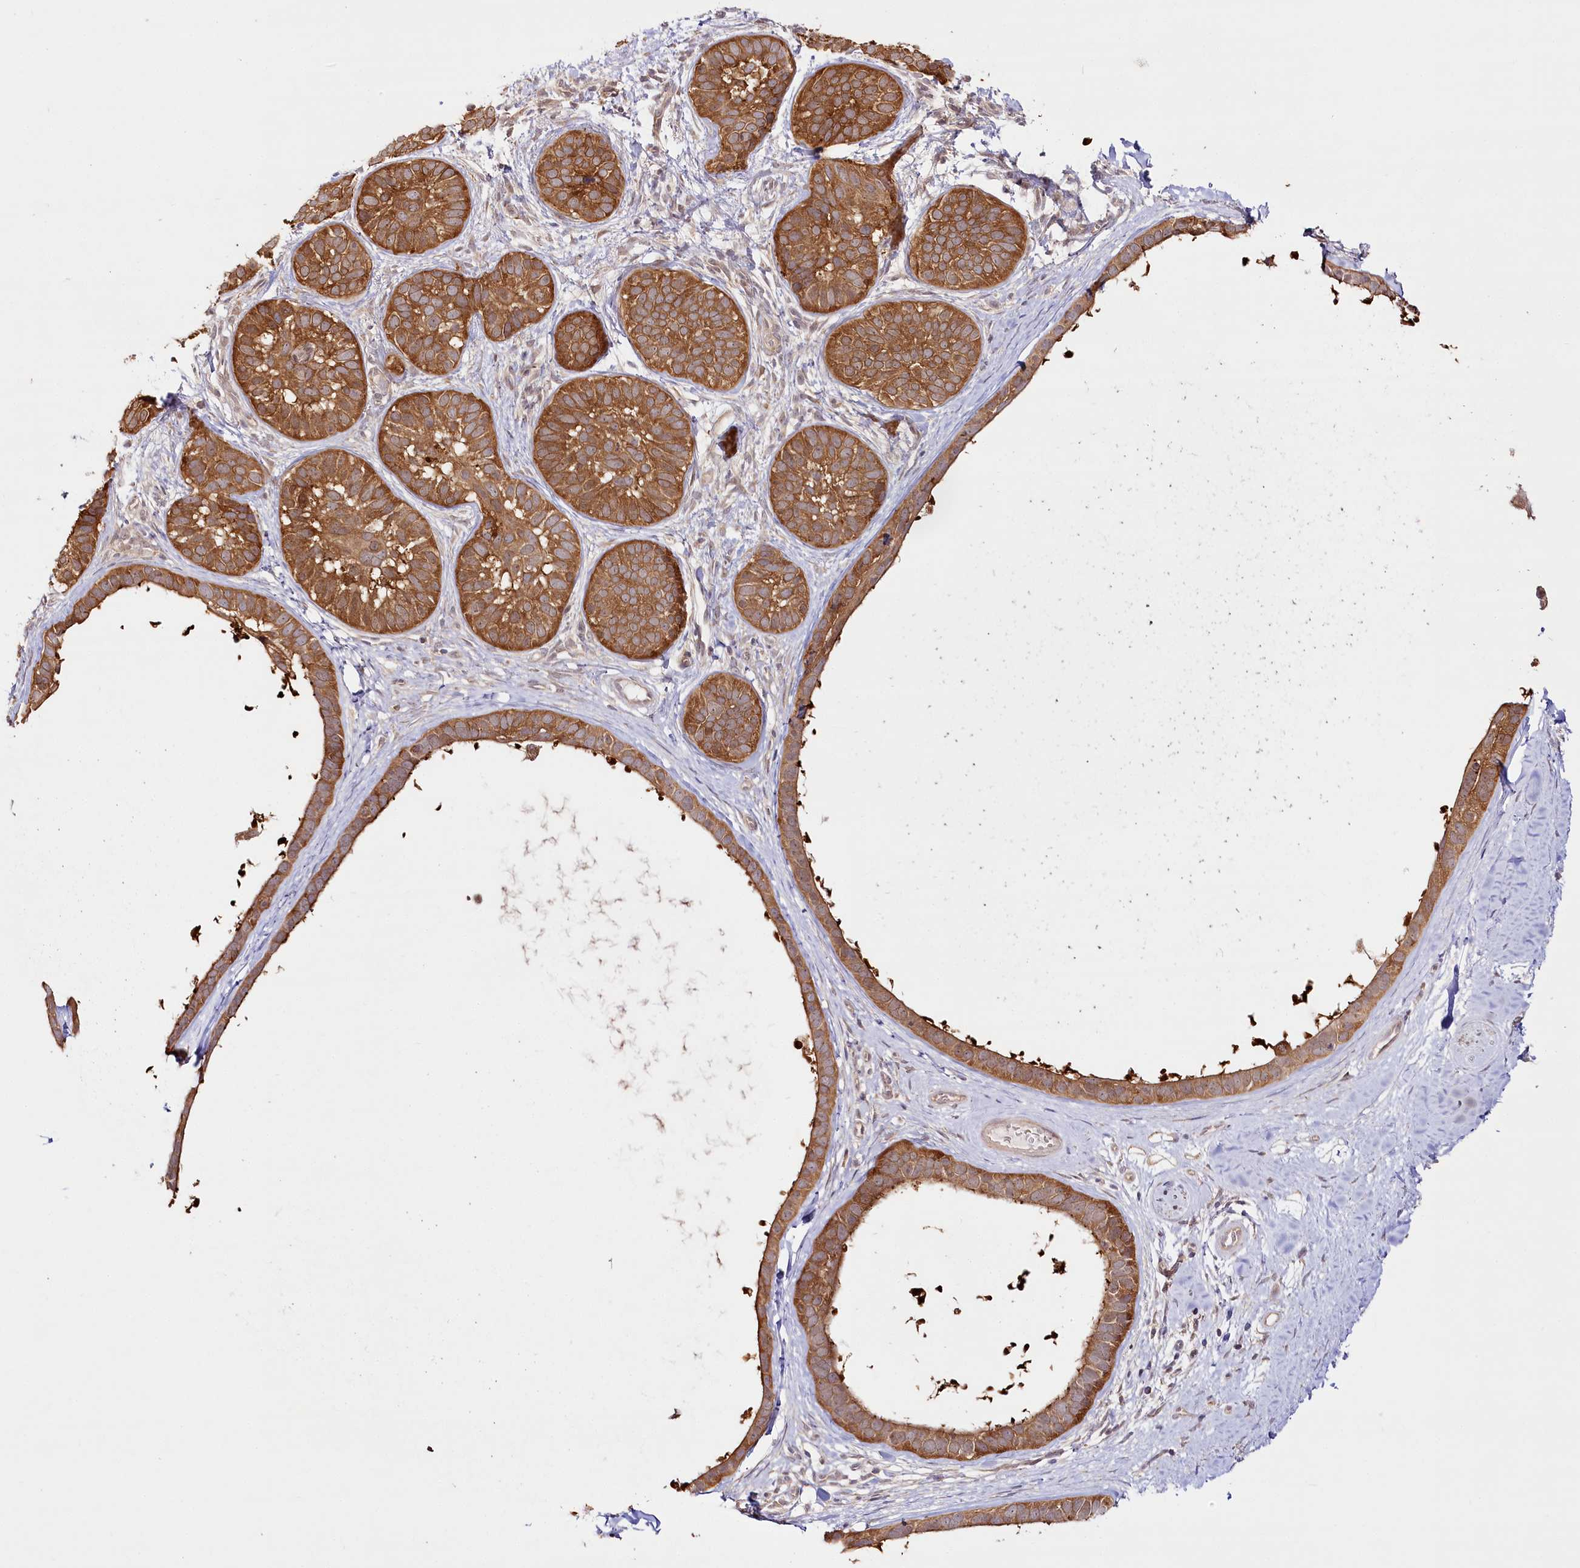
{"staining": {"intensity": "strong", "quantity": ">75%", "location": "cytoplasmic/membranous"}, "tissue": "skin cancer", "cell_type": "Tumor cells", "image_type": "cancer", "snomed": [{"axis": "morphology", "description": "Basal cell carcinoma"}, {"axis": "topography", "description": "Skin"}], "caption": "Tumor cells show strong cytoplasmic/membranous staining in about >75% of cells in skin cancer.", "gene": "INPP4B", "patient": {"sex": "male", "age": 62}}